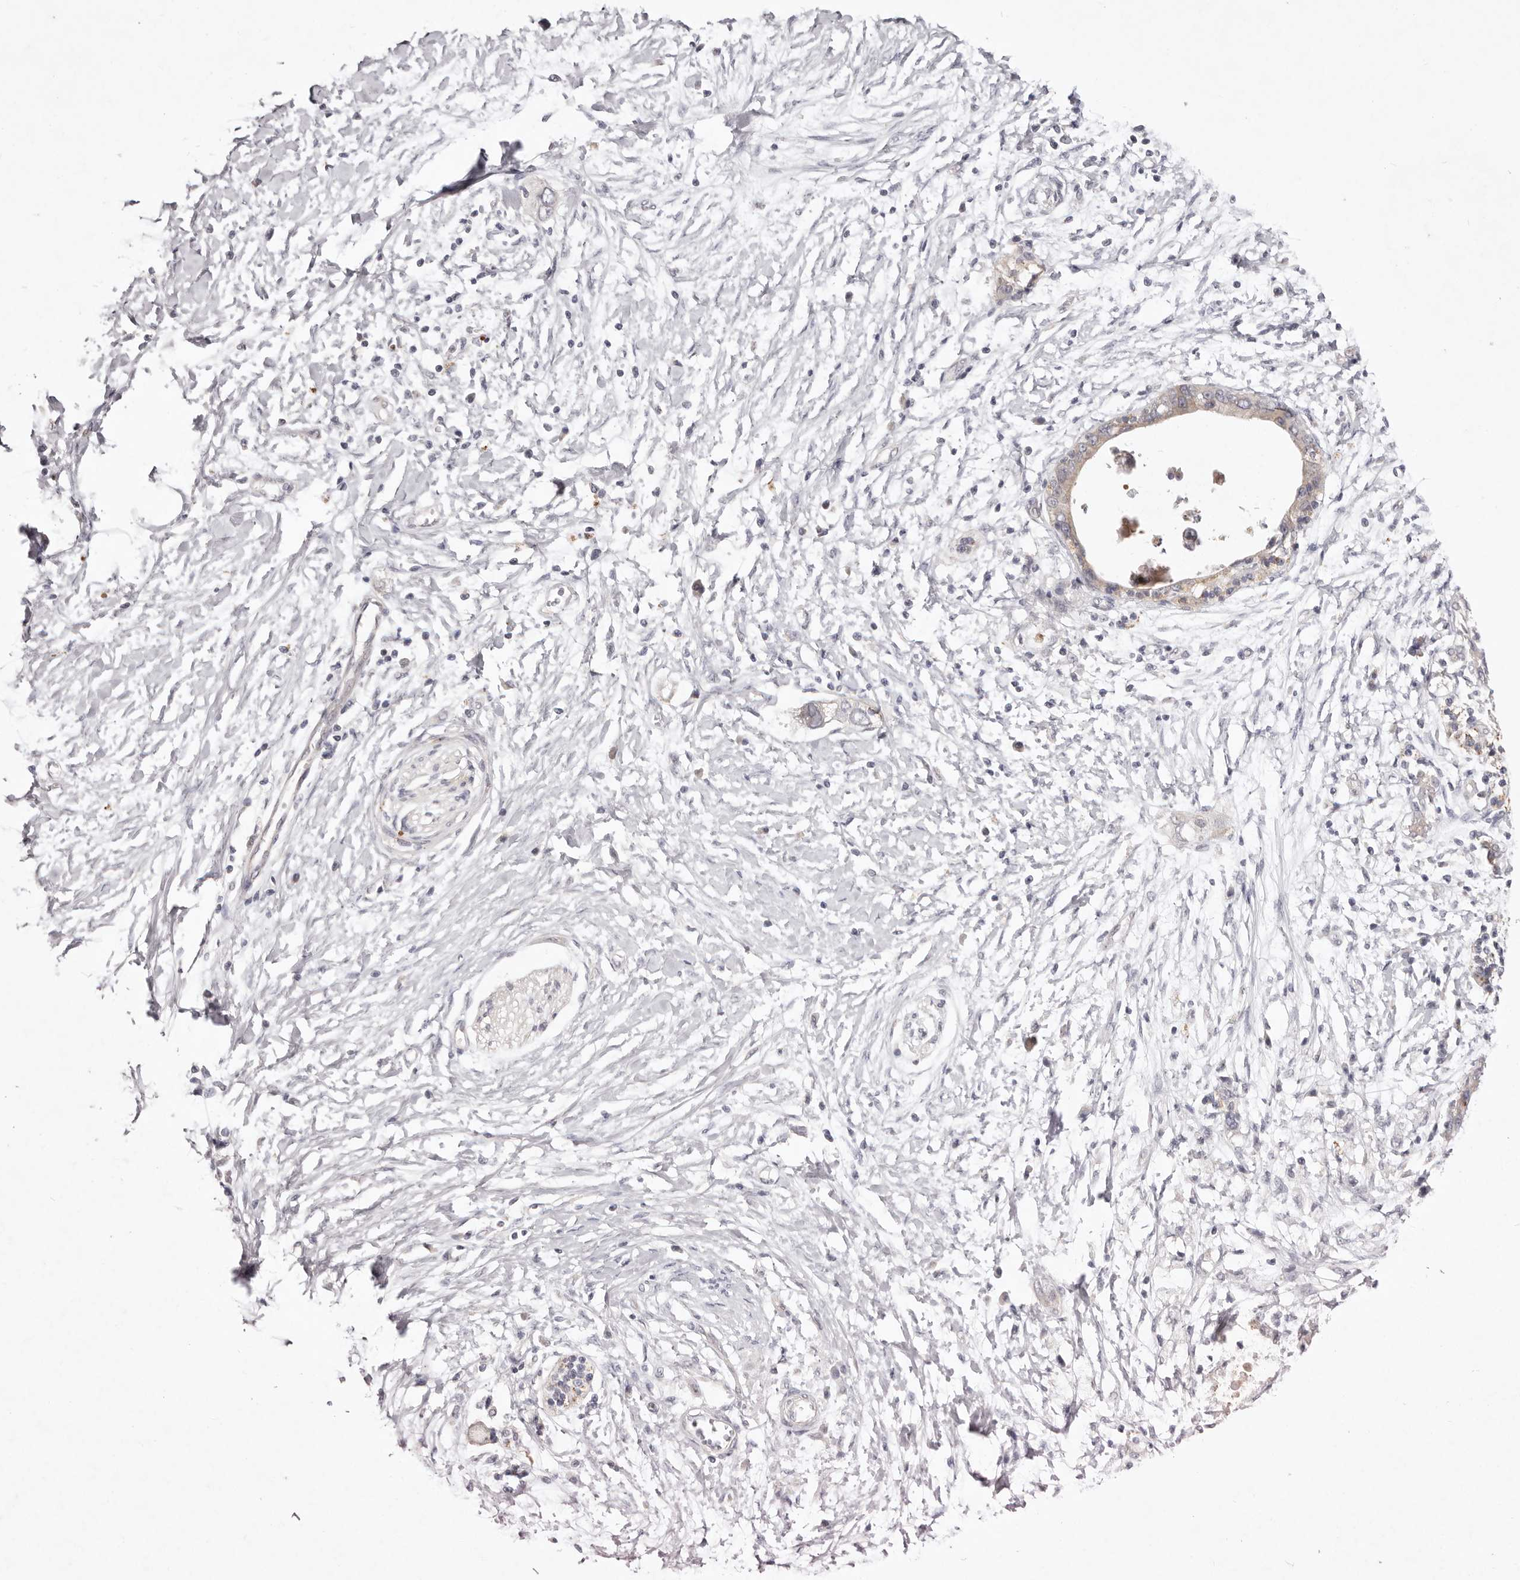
{"staining": {"intensity": "weak", "quantity": "25%-75%", "location": "cytoplasmic/membranous"}, "tissue": "pancreatic cancer", "cell_type": "Tumor cells", "image_type": "cancer", "snomed": [{"axis": "morphology", "description": "Normal tissue, NOS"}, {"axis": "morphology", "description": "Adenocarcinoma, NOS"}, {"axis": "topography", "description": "Pancreas"}, {"axis": "topography", "description": "Peripheral nerve tissue"}], "caption": "DAB (3,3'-diaminobenzidine) immunohistochemical staining of adenocarcinoma (pancreatic) displays weak cytoplasmic/membranous protein positivity in approximately 25%-75% of tumor cells.", "gene": "GARNL3", "patient": {"sex": "male", "age": 59}}